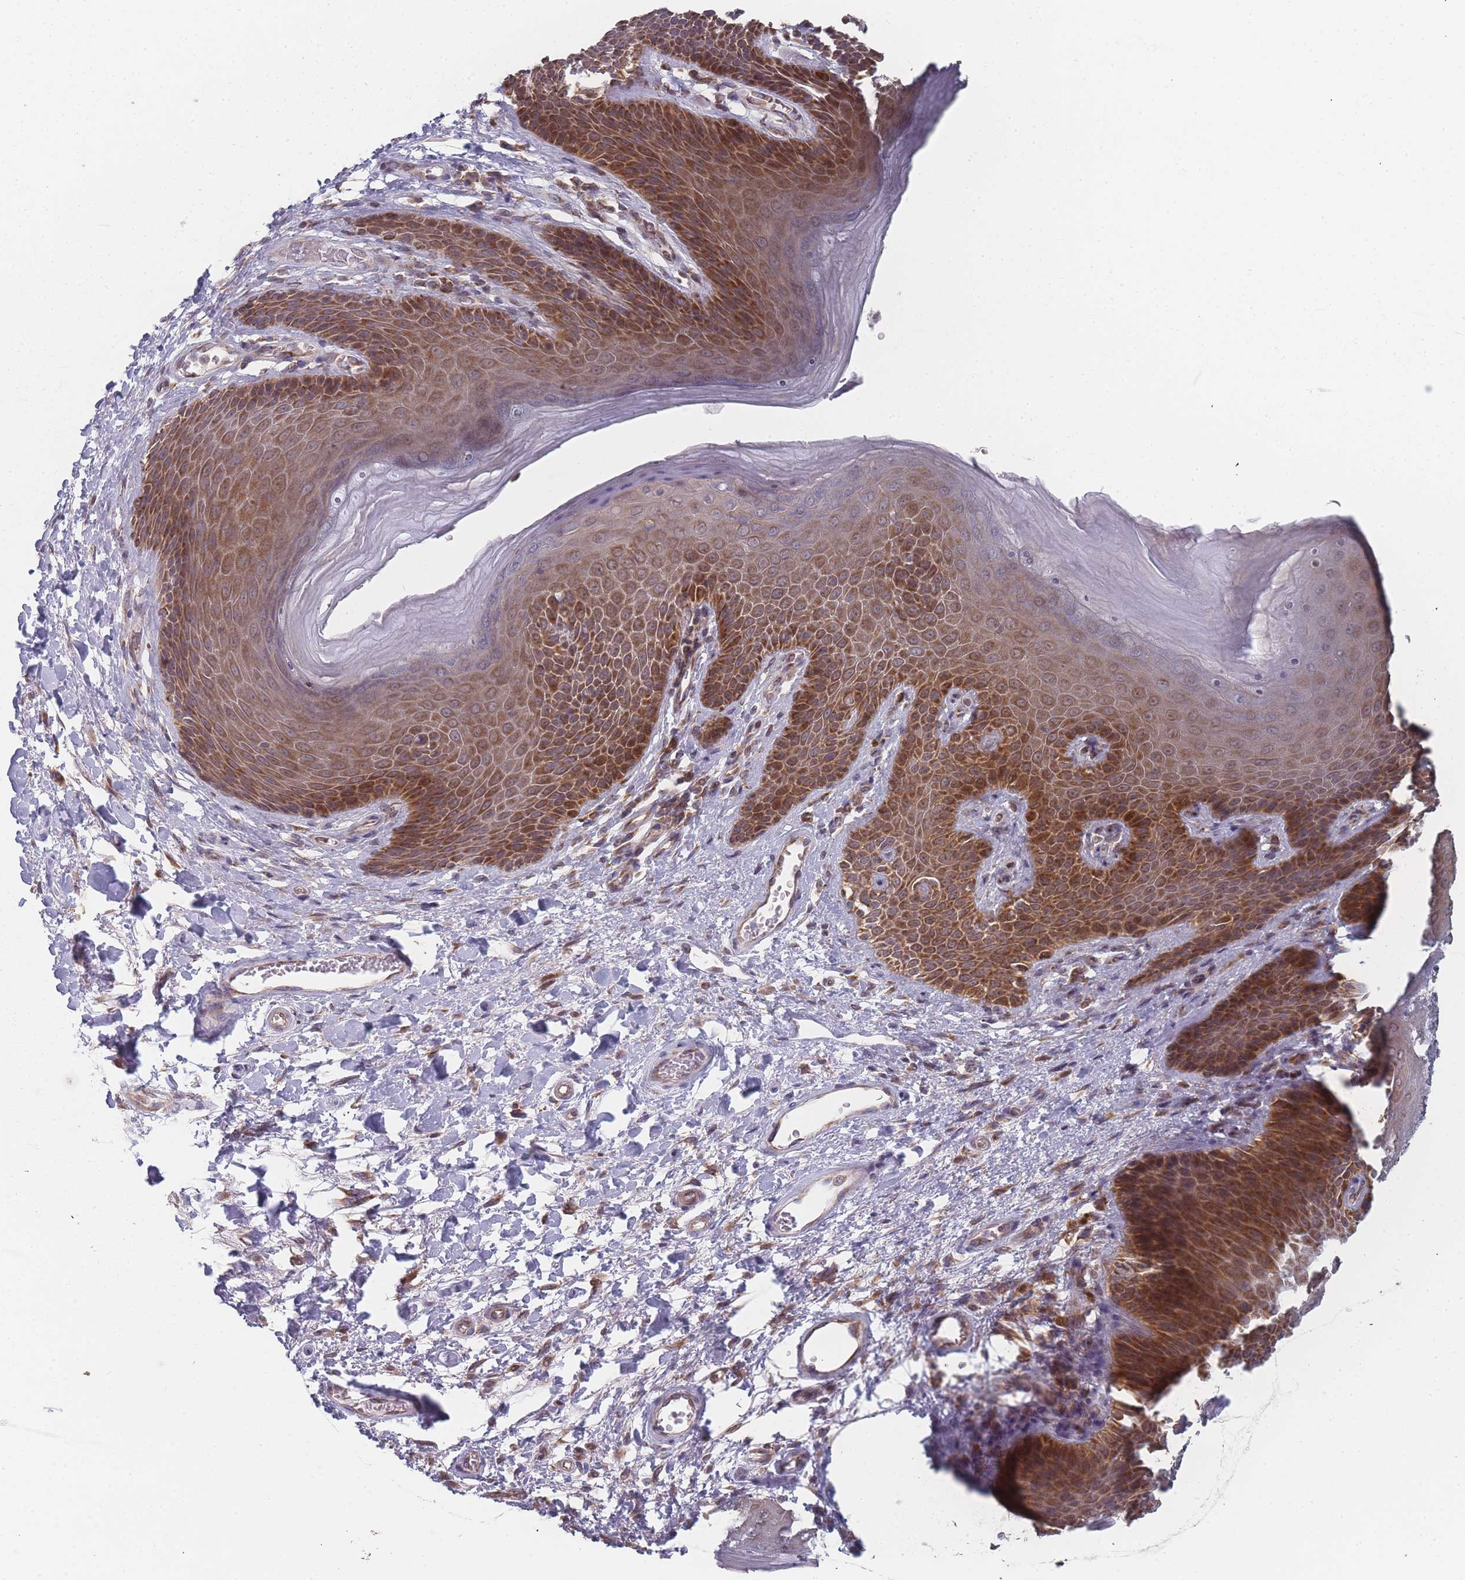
{"staining": {"intensity": "strong", "quantity": ">75%", "location": "cytoplasmic/membranous,nuclear"}, "tissue": "skin", "cell_type": "Epidermal cells", "image_type": "normal", "snomed": [{"axis": "morphology", "description": "Normal tissue, NOS"}, {"axis": "topography", "description": "Anal"}], "caption": "DAB immunohistochemical staining of normal human skin reveals strong cytoplasmic/membranous,nuclear protein expression in about >75% of epidermal cells.", "gene": "PSMB3", "patient": {"sex": "female", "age": 89}}